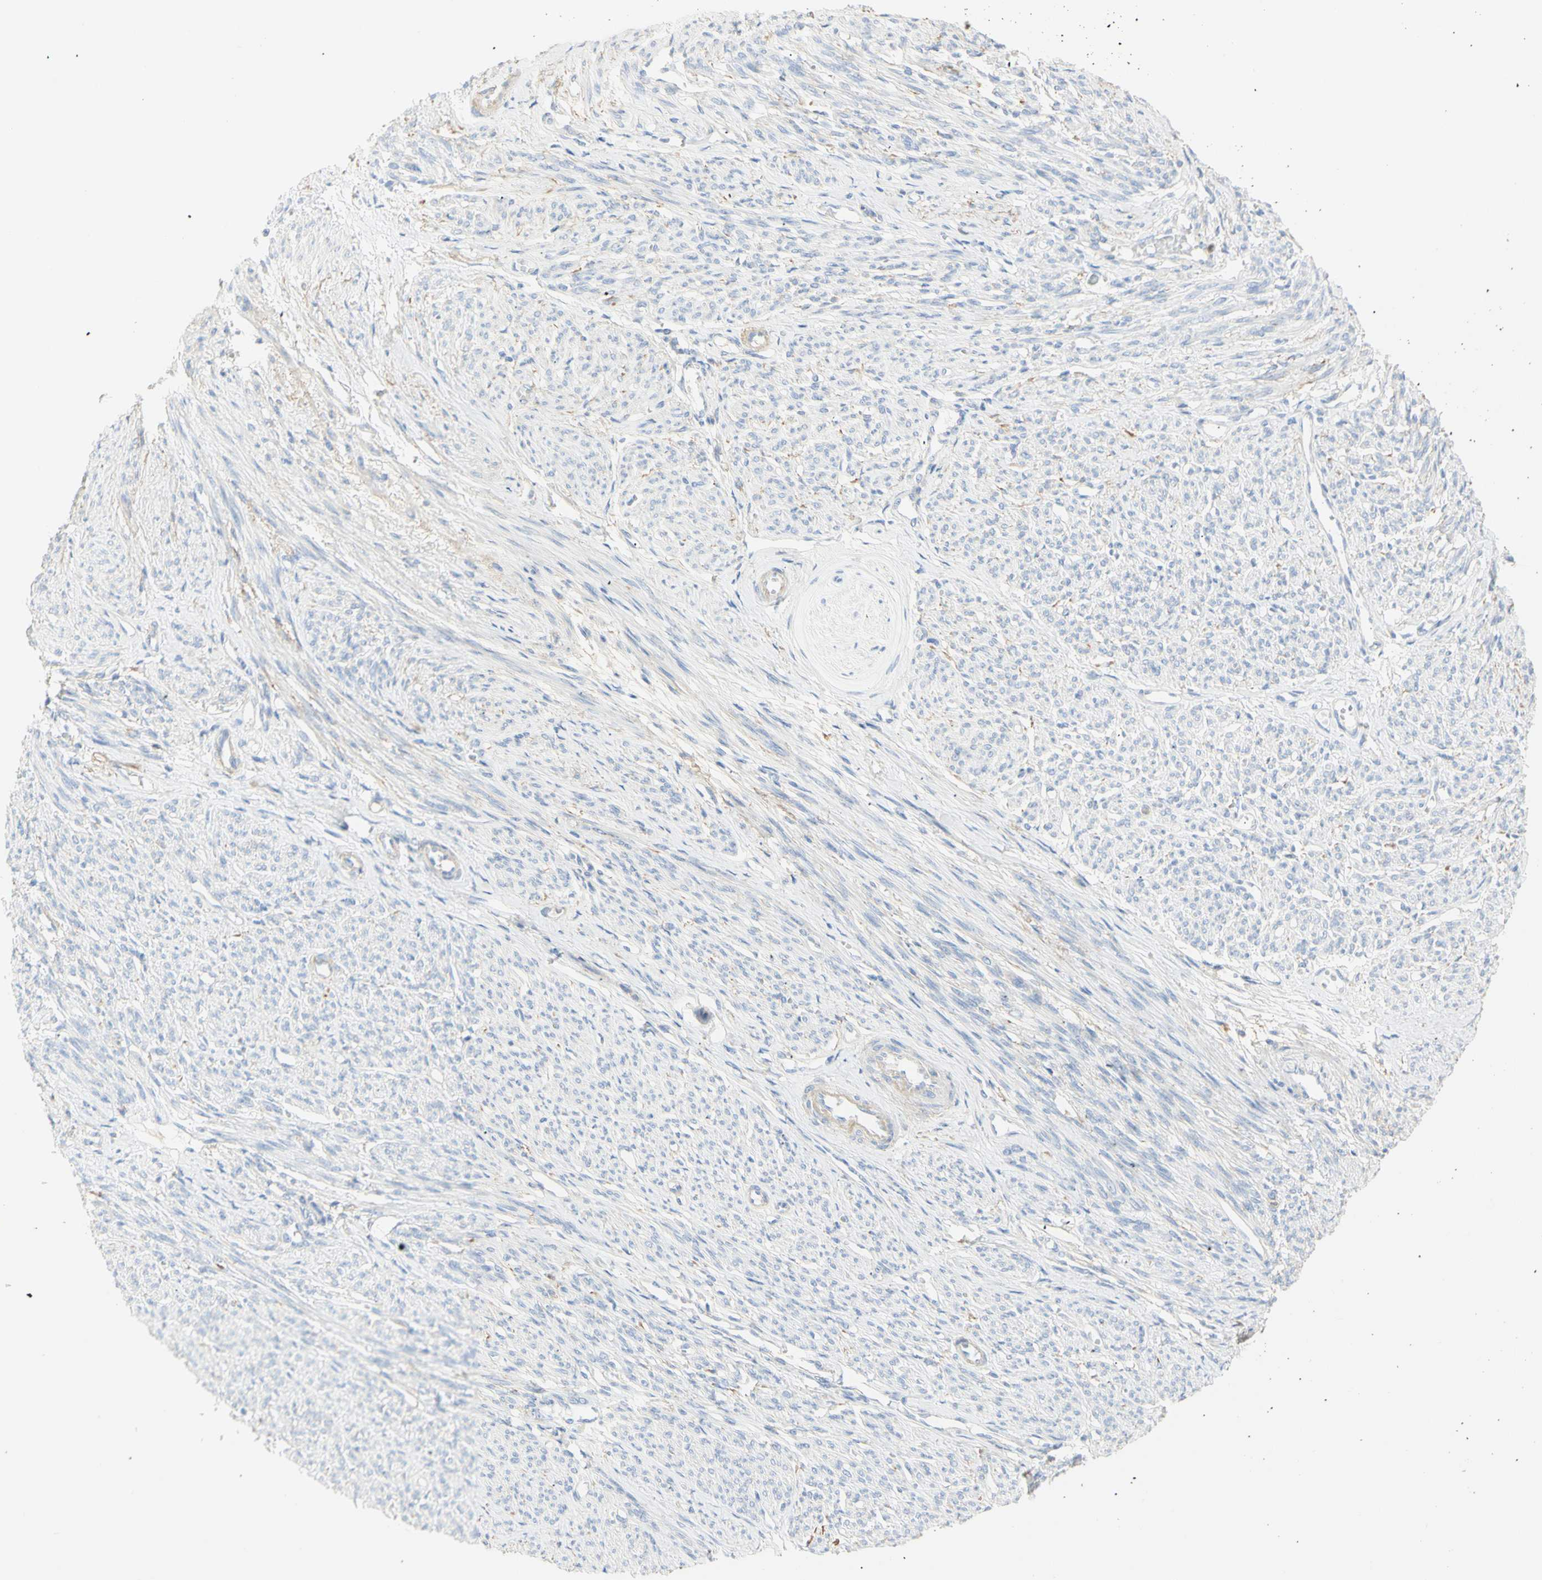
{"staining": {"intensity": "negative", "quantity": "none", "location": "none"}, "tissue": "smooth muscle", "cell_type": "Smooth muscle cells", "image_type": "normal", "snomed": [{"axis": "morphology", "description": "Normal tissue, NOS"}, {"axis": "topography", "description": "Smooth muscle"}], "caption": "This image is of normal smooth muscle stained with immunohistochemistry (IHC) to label a protein in brown with the nuclei are counter-stained blue. There is no staining in smooth muscle cells.", "gene": "B4GALNT3", "patient": {"sex": "female", "age": 65}}